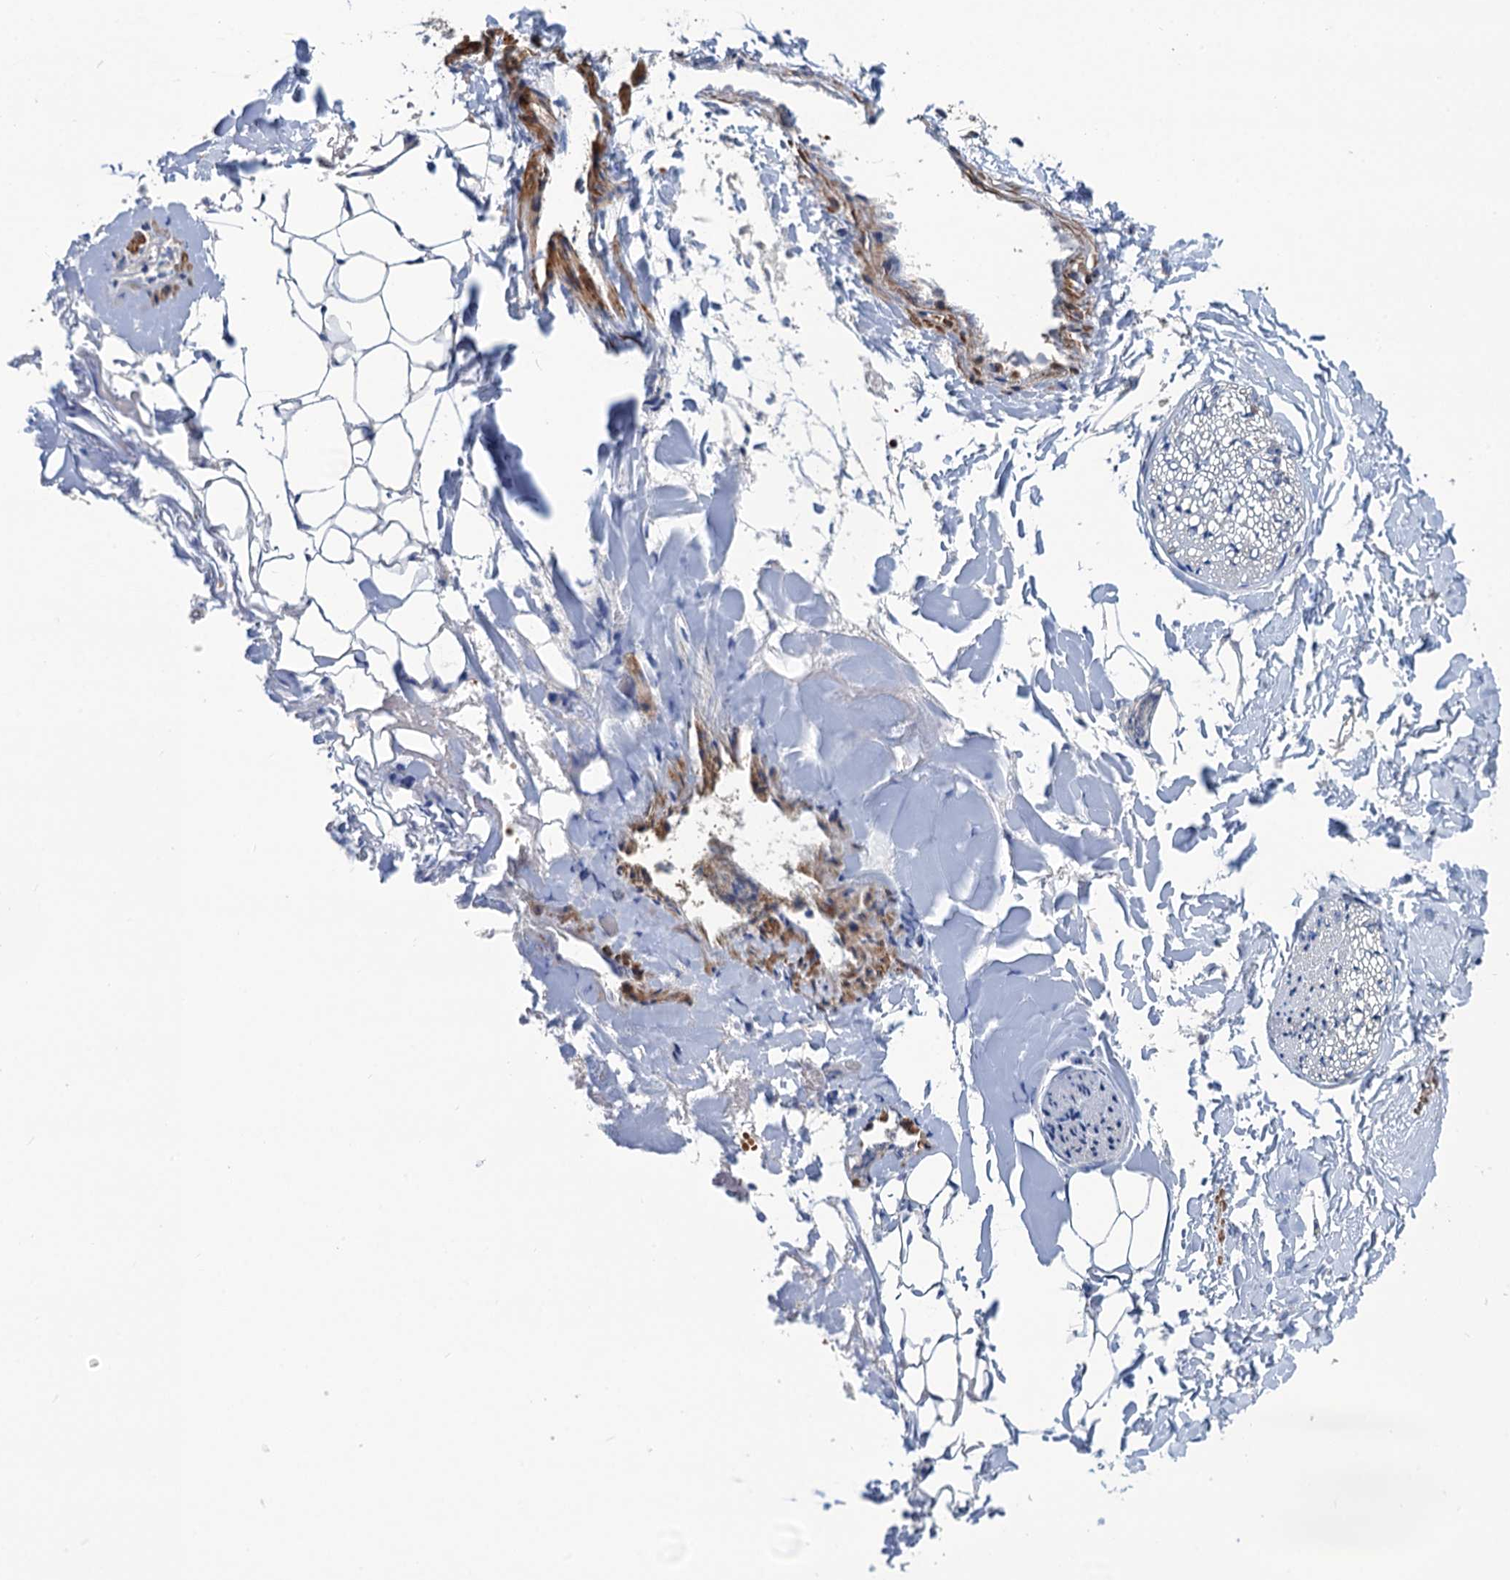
{"staining": {"intensity": "negative", "quantity": "none", "location": "none"}, "tissue": "adipose tissue", "cell_type": "Adipocytes", "image_type": "normal", "snomed": [{"axis": "morphology", "description": "Normal tissue, NOS"}, {"axis": "morphology", "description": "Adenocarcinoma, NOS"}, {"axis": "topography", "description": "Smooth muscle"}, {"axis": "topography", "description": "Colon"}], "caption": "There is no significant positivity in adipocytes of adipose tissue. (DAB (3,3'-diaminobenzidine) IHC visualized using brightfield microscopy, high magnification).", "gene": "SMCO3", "patient": {"sex": "male", "age": 14}}